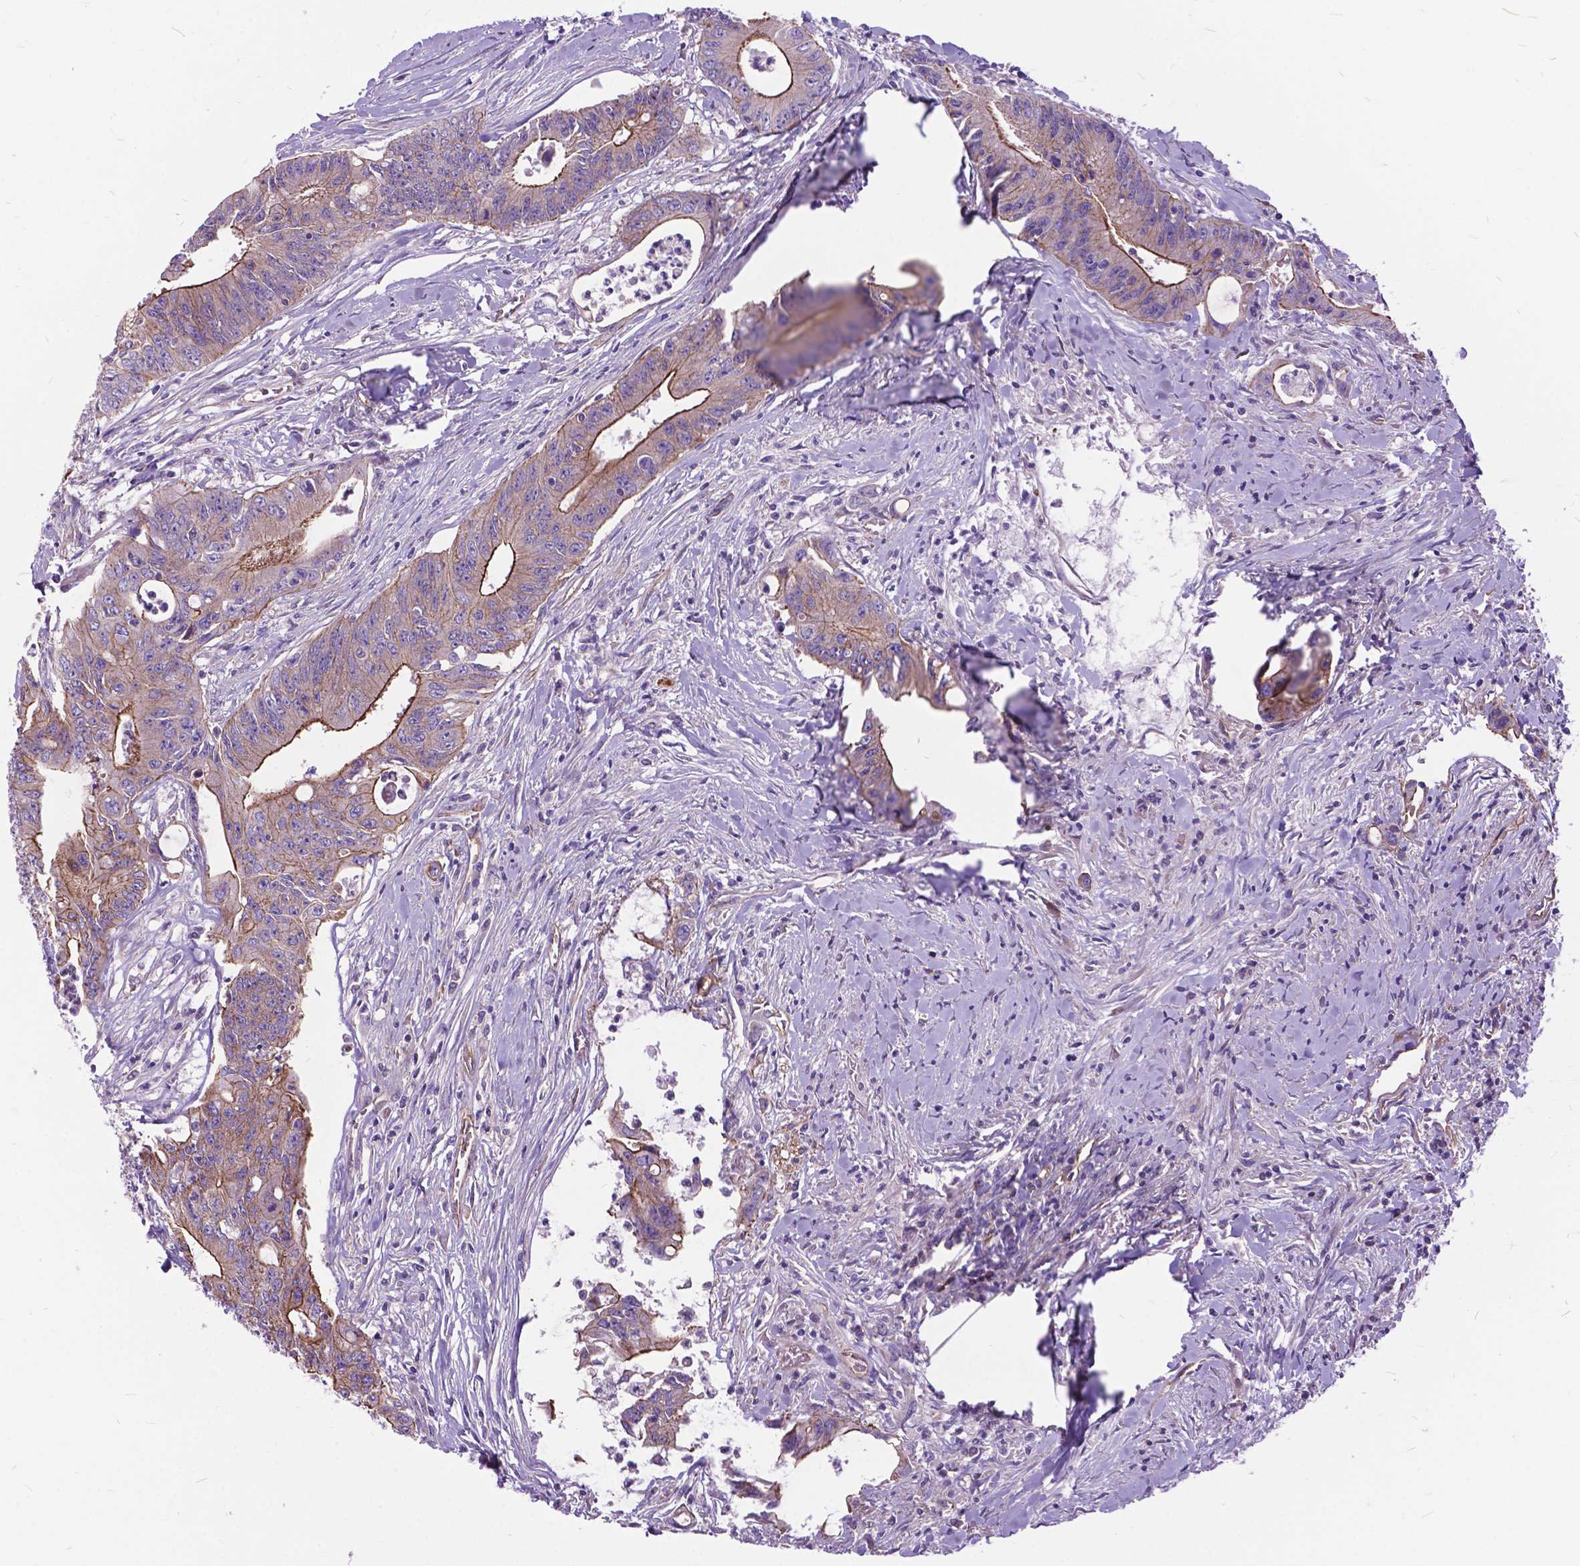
{"staining": {"intensity": "moderate", "quantity": "<25%", "location": "cytoplasmic/membranous"}, "tissue": "colorectal cancer", "cell_type": "Tumor cells", "image_type": "cancer", "snomed": [{"axis": "morphology", "description": "Adenocarcinoma, NOS"}, {"axis": "topography", "description": "Rectum"}], "caption": "Brown immunohistochemical staining in human colorectal cancer (adenocarcinoma) displays moderate cytoplasmic/membranous staining in about <25% of tumor cells.", "gene": "FLT4", "patient": {"sex": "male", "age": 59}}